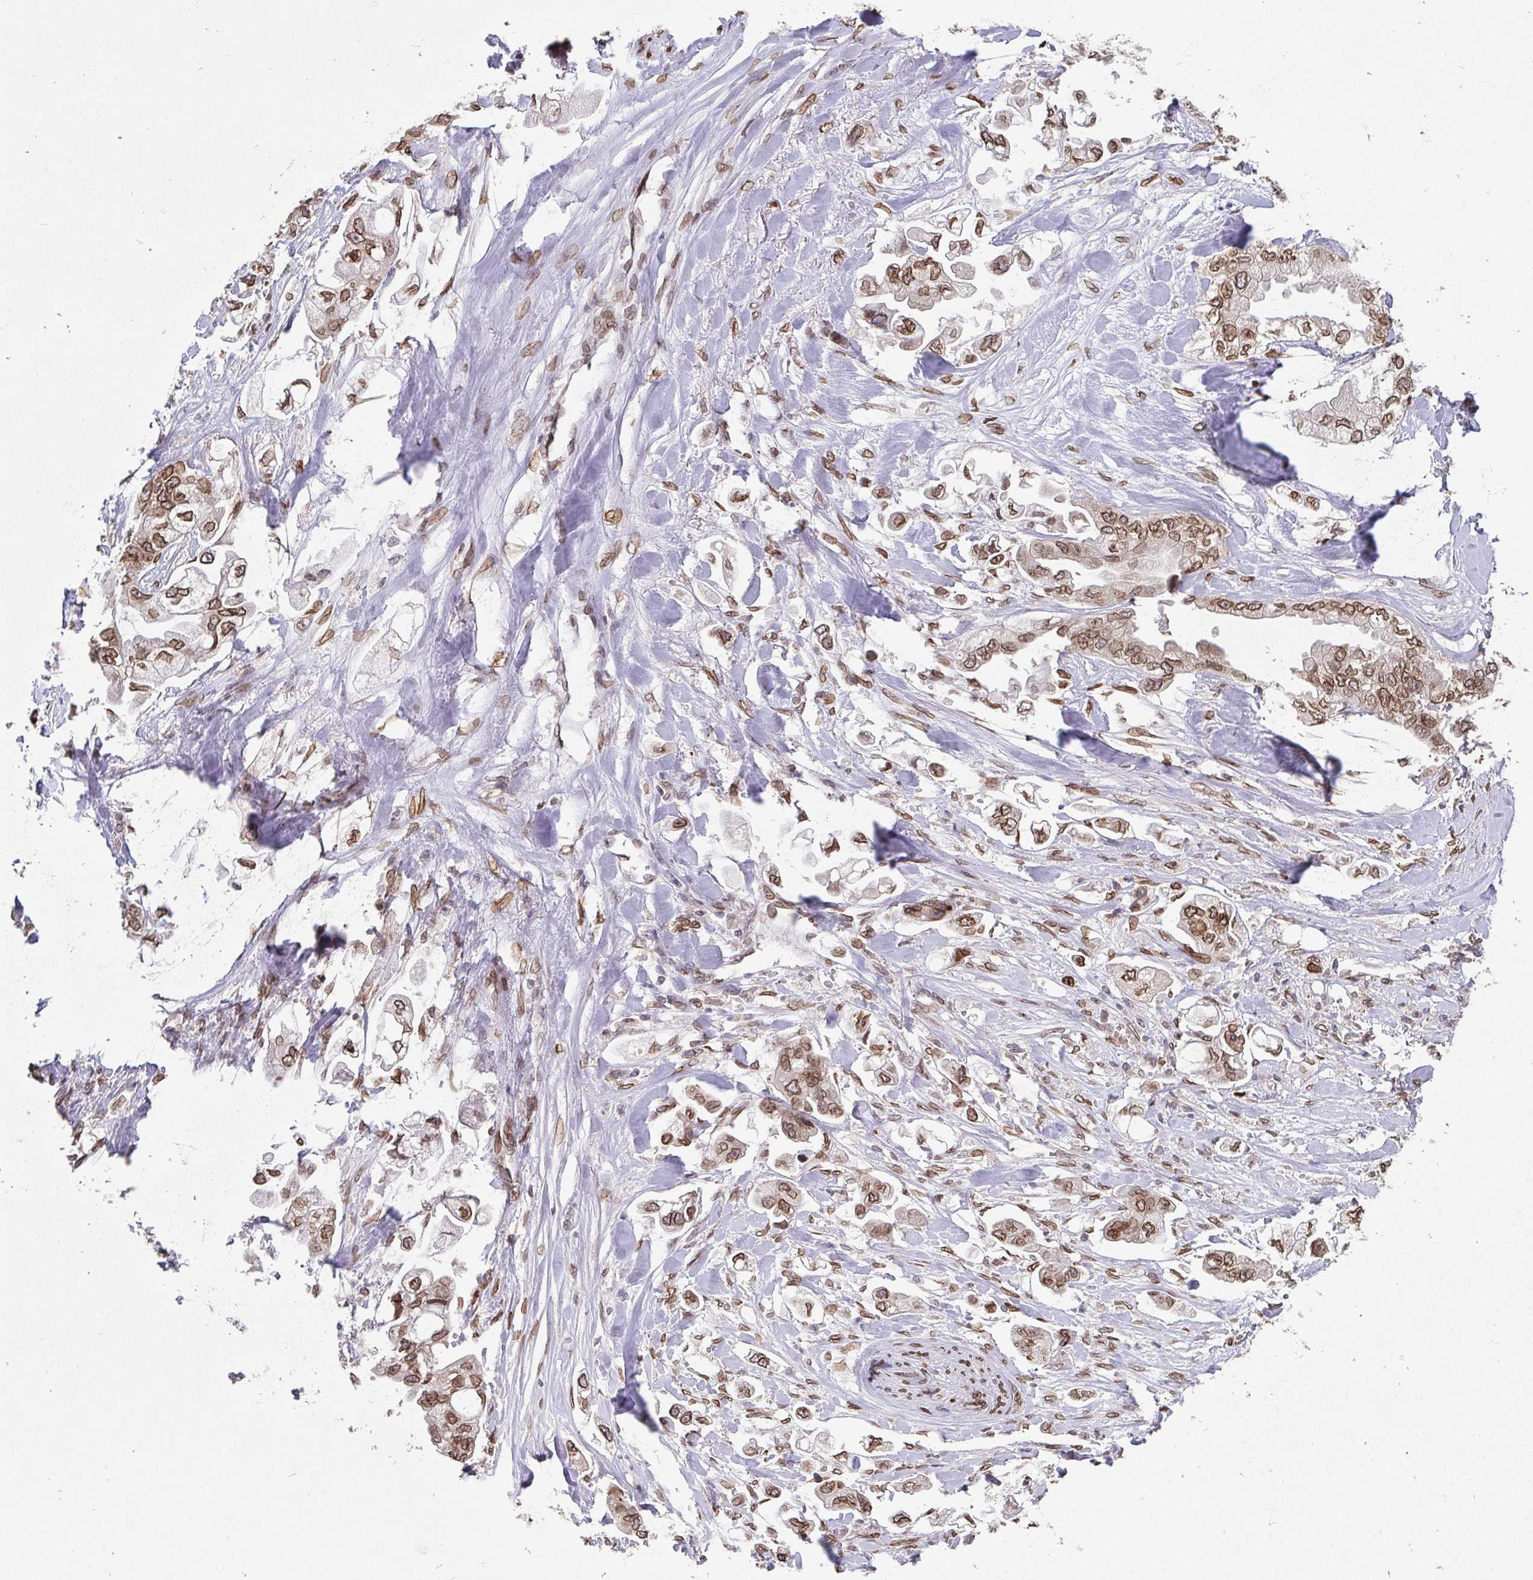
{"staining": {"intensity": "moderate", "quantity": ">75%", "location": "cytoplasmic/membranous,nuclear"}, "tissue": "stomach cancer", "cell_type": "Tumor cells", "image_type": "cancer", "snomed": [{"axis": "morphology", "description": "Adenocarcinoma, NOS"}, {"axis": "topography", "description": "Stomach"}], "caption": "Immunohistochemical staining of adenocarcinoma (stomach) demonstrates medium levels of moderate cytoplasmic/membranous and nuclear expression in approximately >75% of tumor cells.", "gene": "EMD", "patient": {"sex": "male", "age": 62}}